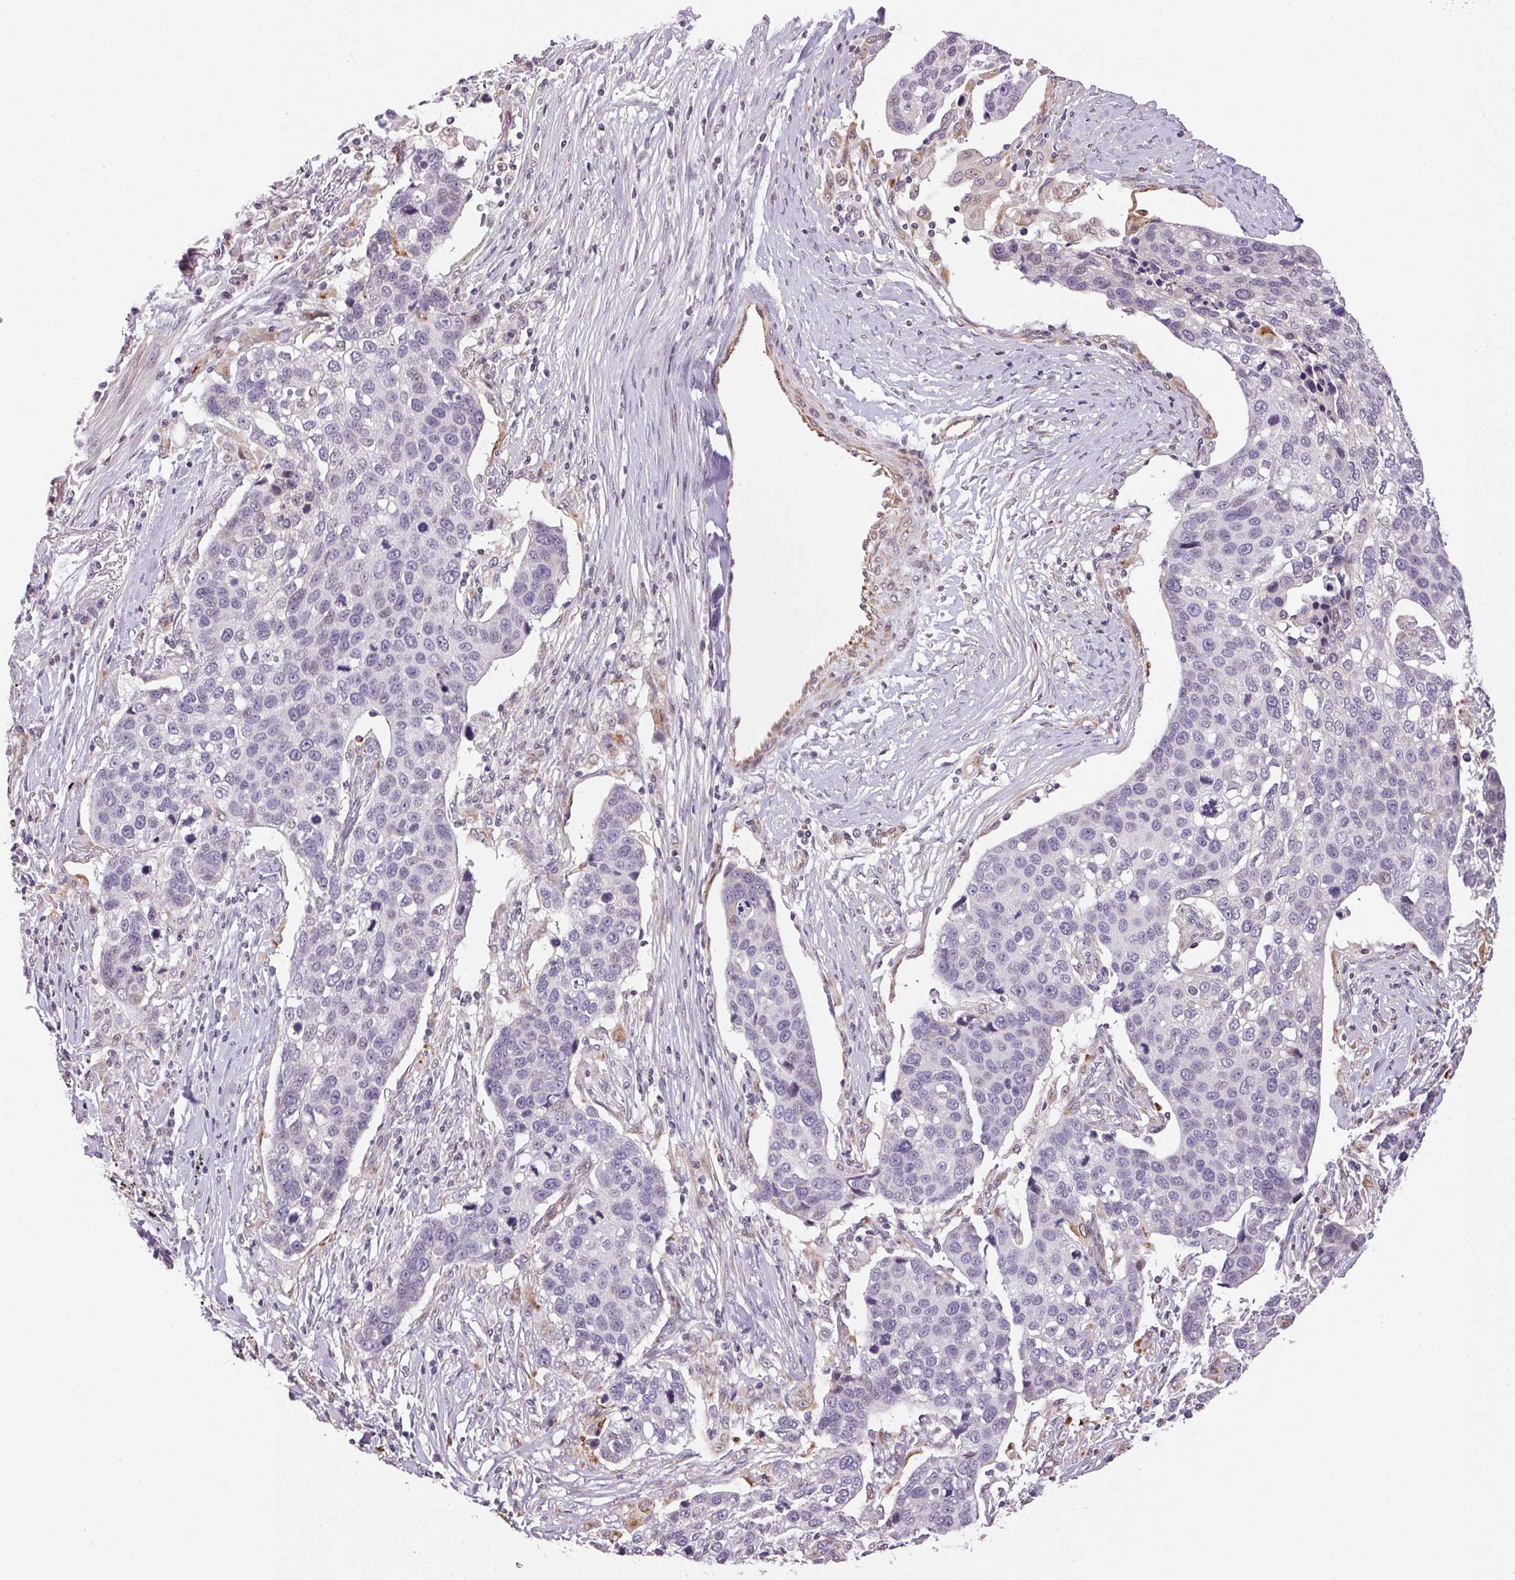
{"staining": {"intensity": "negative", "quantity": "none", "location": "none"}, "tissue": "lung cancer", "cell_type": "Tumor cells", "image_type": "cancer", "snomed": [{"axis": "morphology", "description": "Squamous cell carcinoma, NOS"}, {"axis": "topography", "description": "Lymph node"}, {"axis": "topography", "description": "Lung"}], "caption": "Tumor cells show no significant protein positivity in lung squamous cell carcinoma.", "gene": "GYG2", "patient": {"sex": "male", "age": 61}}